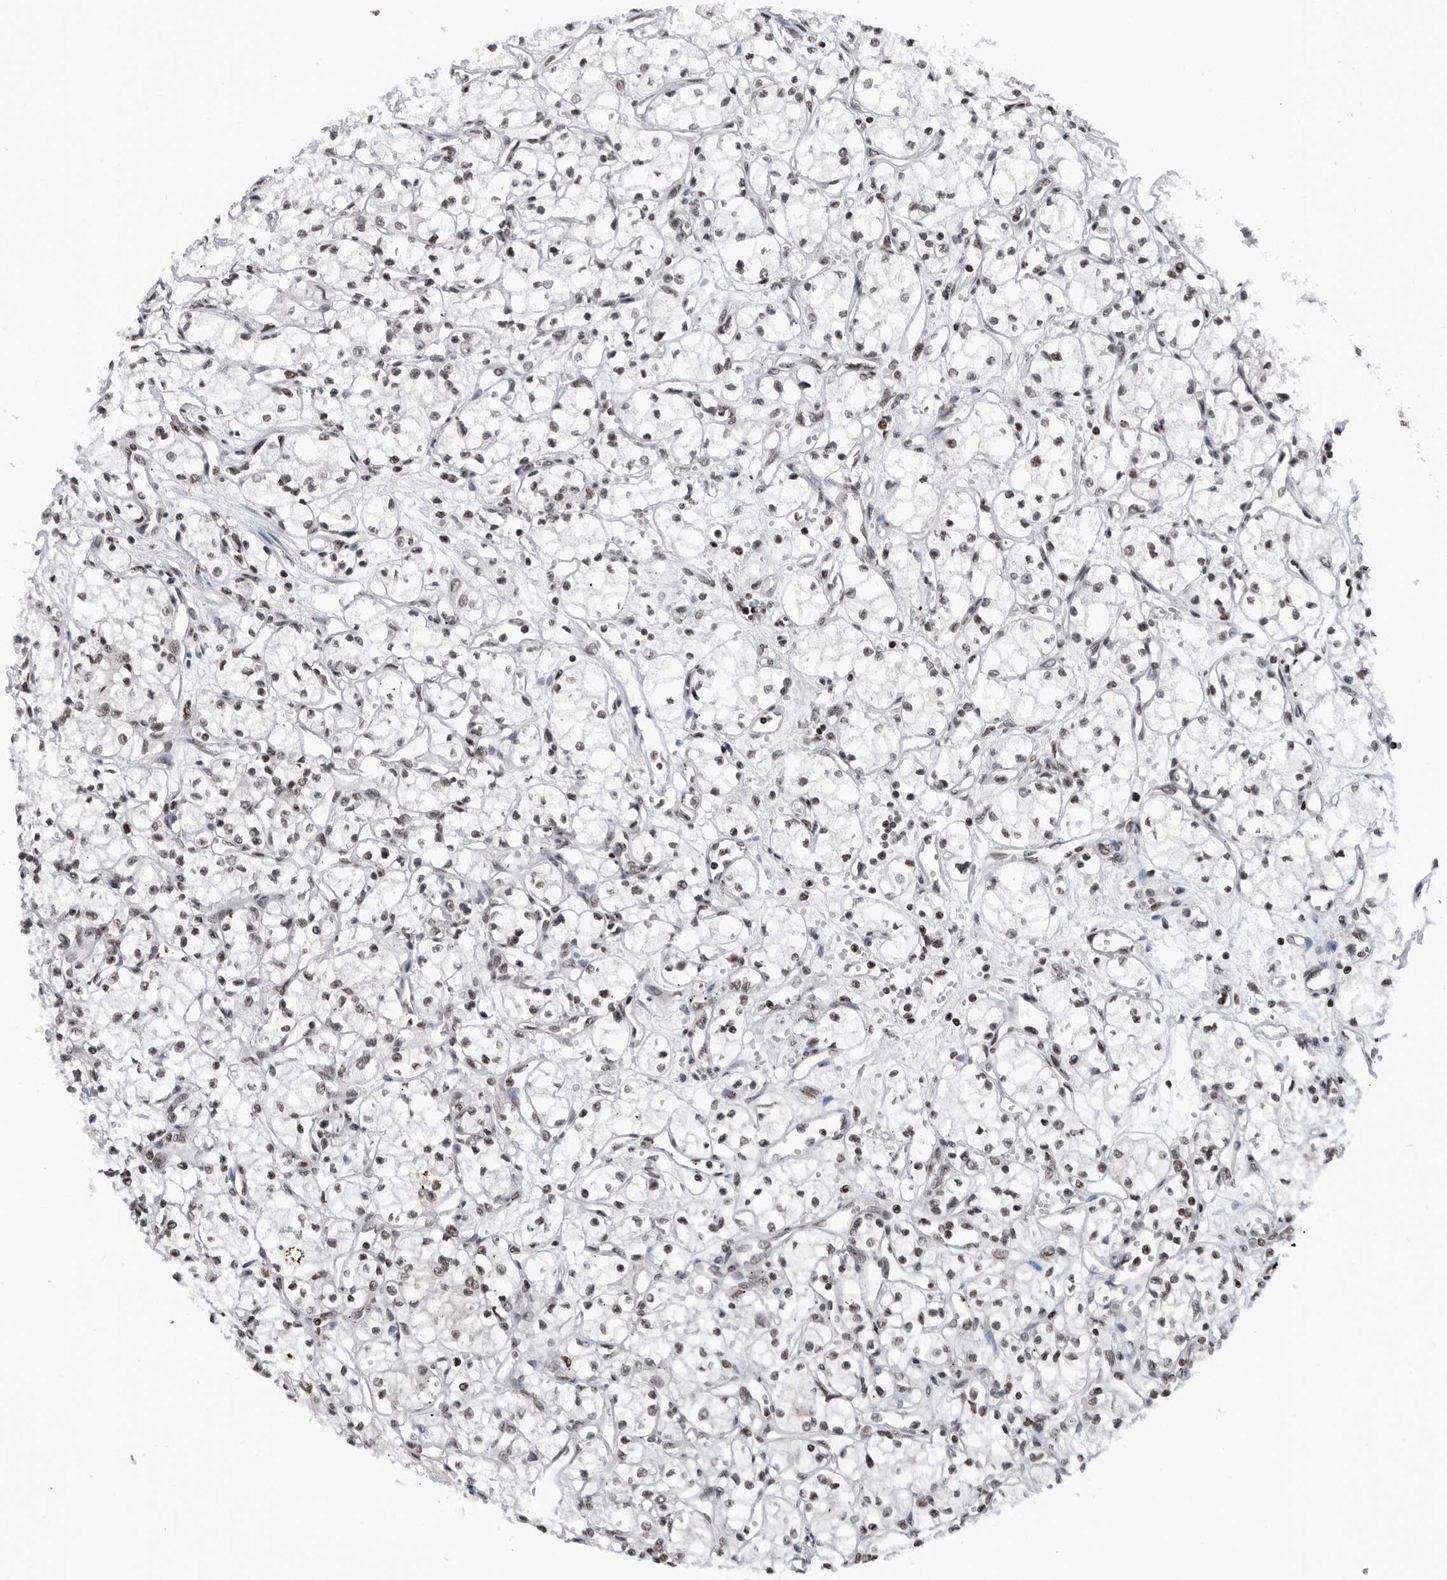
{"staining": {"intensity": "weak", "quantity": "<25%", "location": "nuclear"}, "tissue": "renal cancer", "cell_type": "Tumor cells", "image_type": "cancer", "snomed": [{"axis": "morphology", "description": "Adenocarcinoma, NOS"}, {"axis": "topography", "description": "Kidney"}], "caption": "There is no significant staining in tumor cells of renal adenocarcinoma.", "gene": "SNRNP48", "patient": {"sex": "male", "age": 59}}